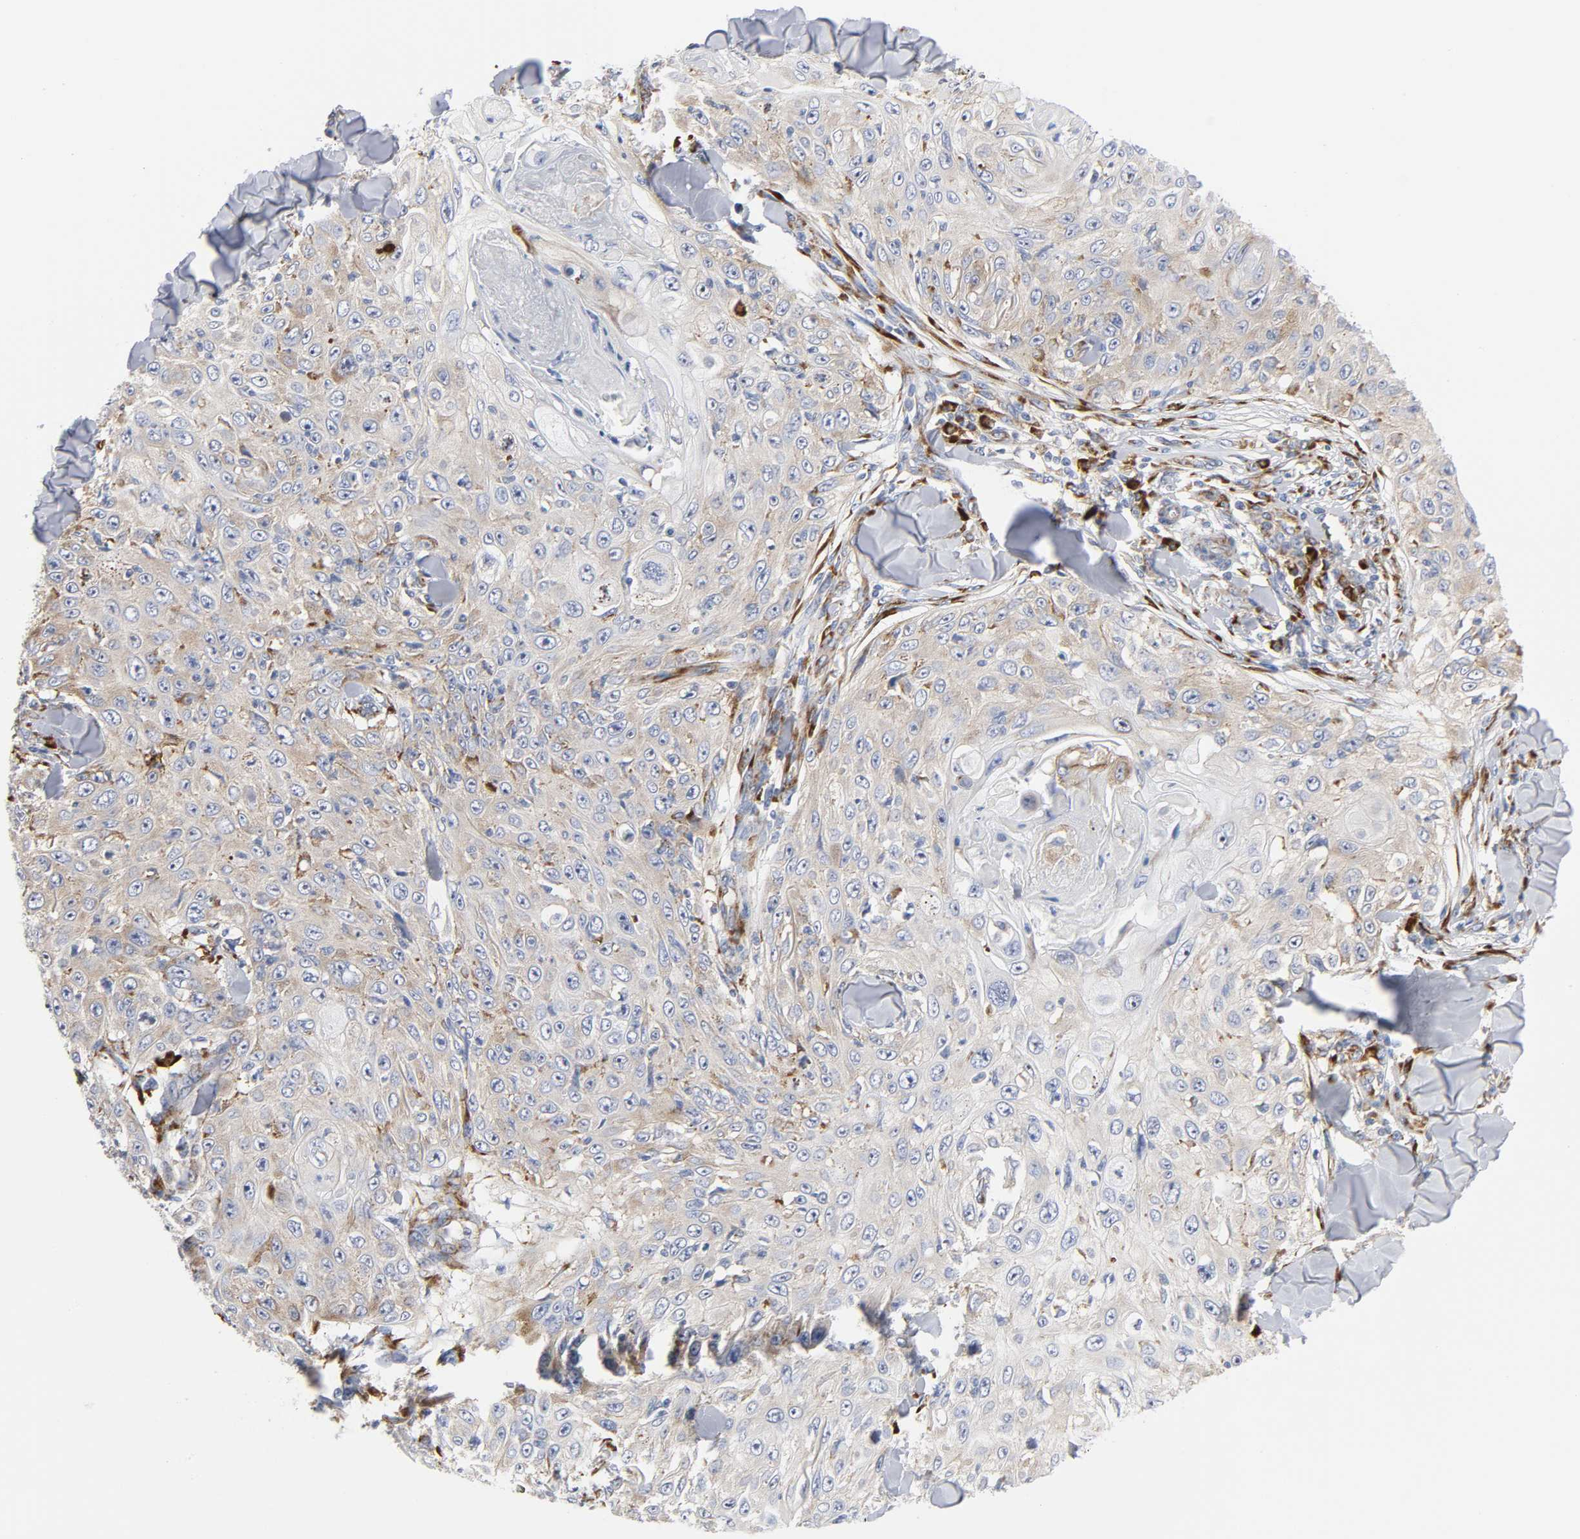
{"staining": {"intensity": "weak", "quantity": ">75%", "location": "cytoplasmic/membranous"}, "tissue": "skin cancer", "cell_type": "Tumor cells", "image_type": "cancer", "snomed": [{"axis": "morphology", "description": "Squamous cell carcinoma, NOS"}, {"axis": "topography", "description": "Skin"}], "caption": "Protein expression by immunohistochemistry demonstrates weak cytoplasmic/membranous staining in approximately >75% of tumor cells in skin cancer (squamous cell carcinoma). (IHC, brightfield microscopy, high magnification).", "gene": "REL", "patient": {"sex": "male", "age": 86}}